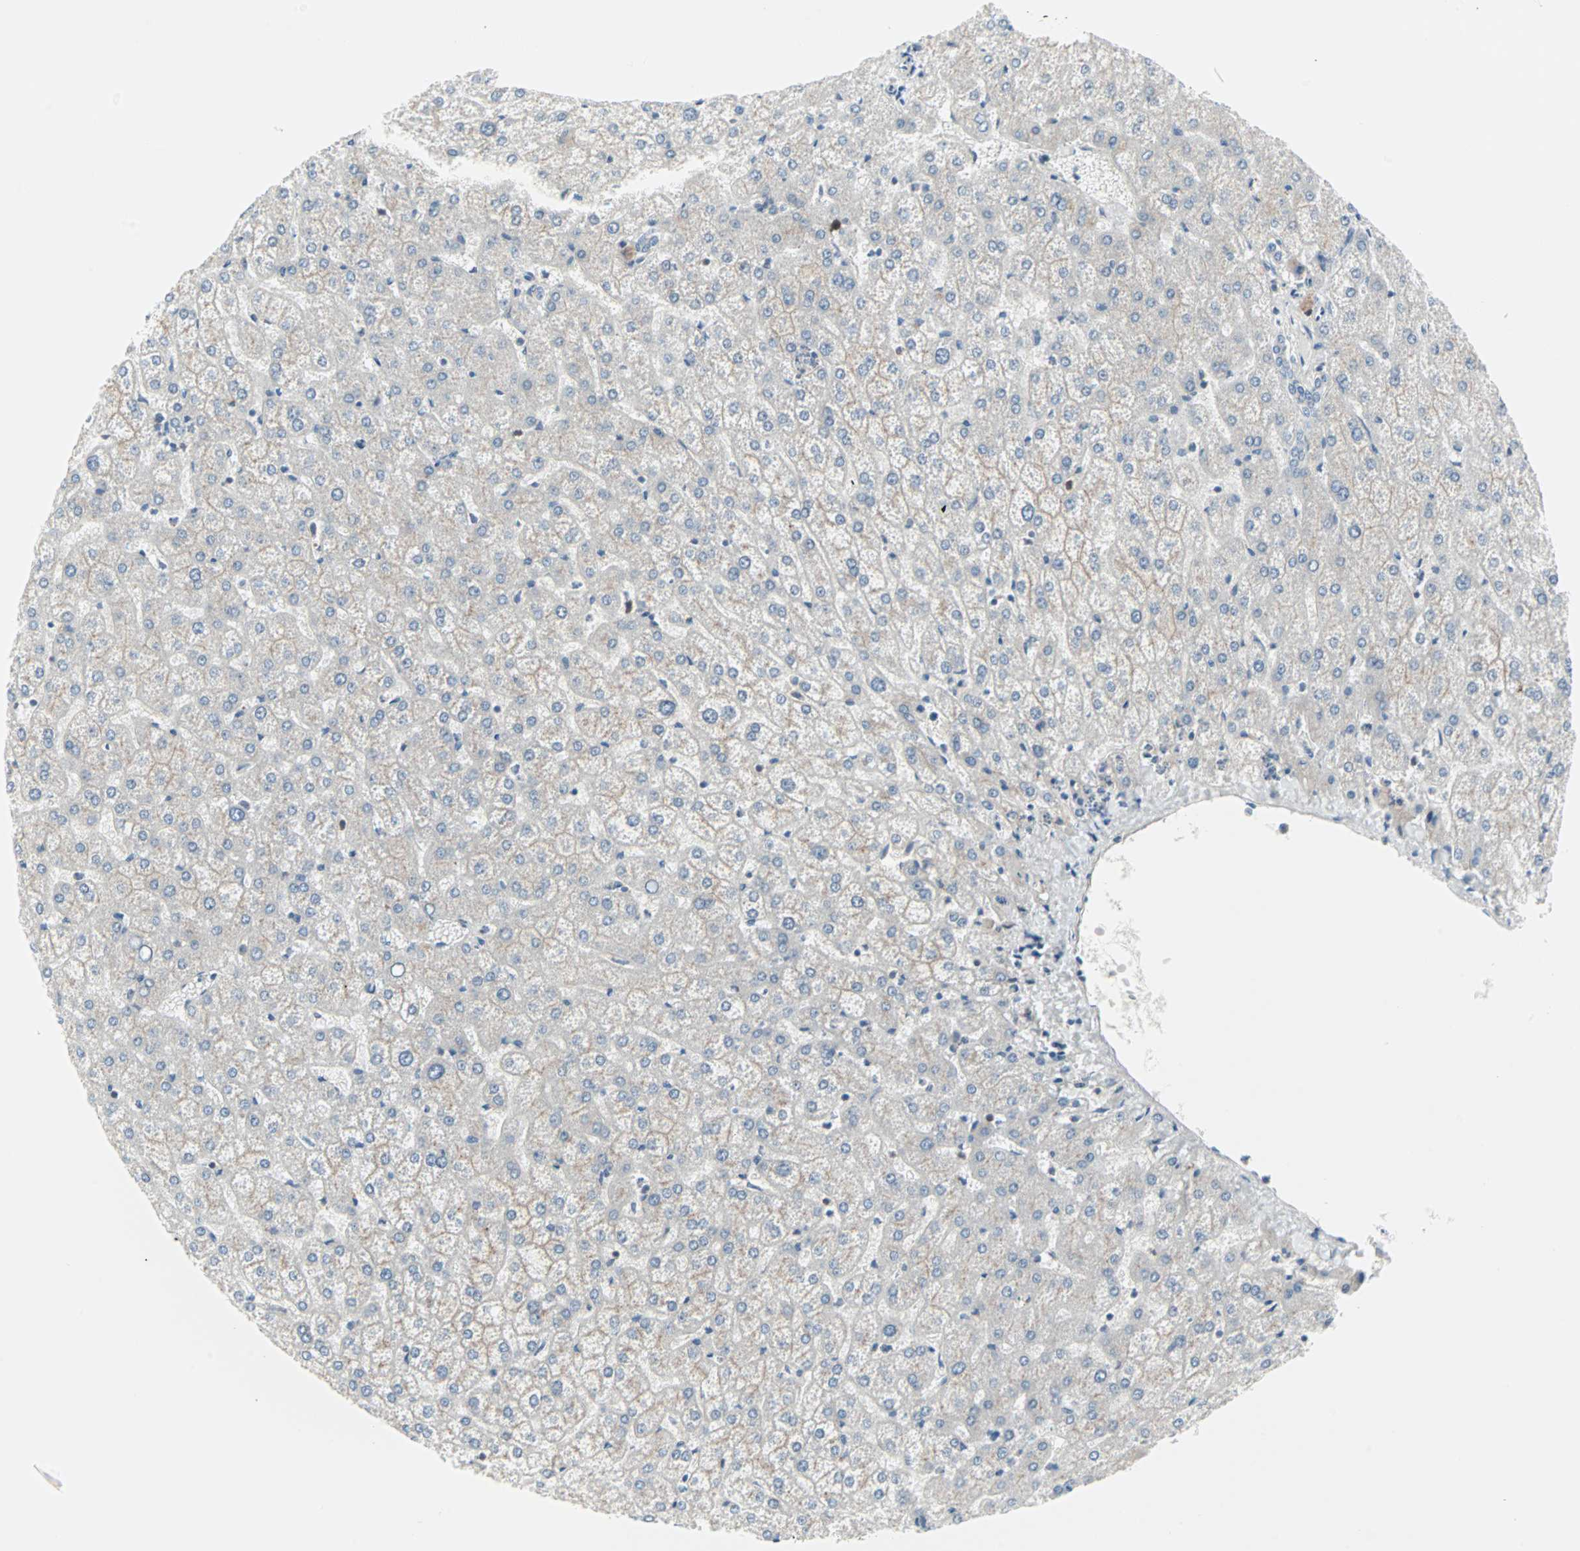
{"staining": {"intensity": "negative", "quantity": "none", "location": "none"}, "tissue": "liver", "cell_type": "Cholangiocytes", "image_type": "normal", "snomed": [{"axis": "morphology", "description": "Normal tissue, NOS"}, {"axis": "topography", "description": "Liver"}], "caption": "An immunohistochemistry micrograph of unremarkable liver is shown. There is no staining in cholangiocytes of liver. (DAB (3,3'-diaminobenzidine) immunohistochemistry with hematoxylin counter stain).", "gene": "CASP3", "patient": {"sex": "female", "age": 32}}